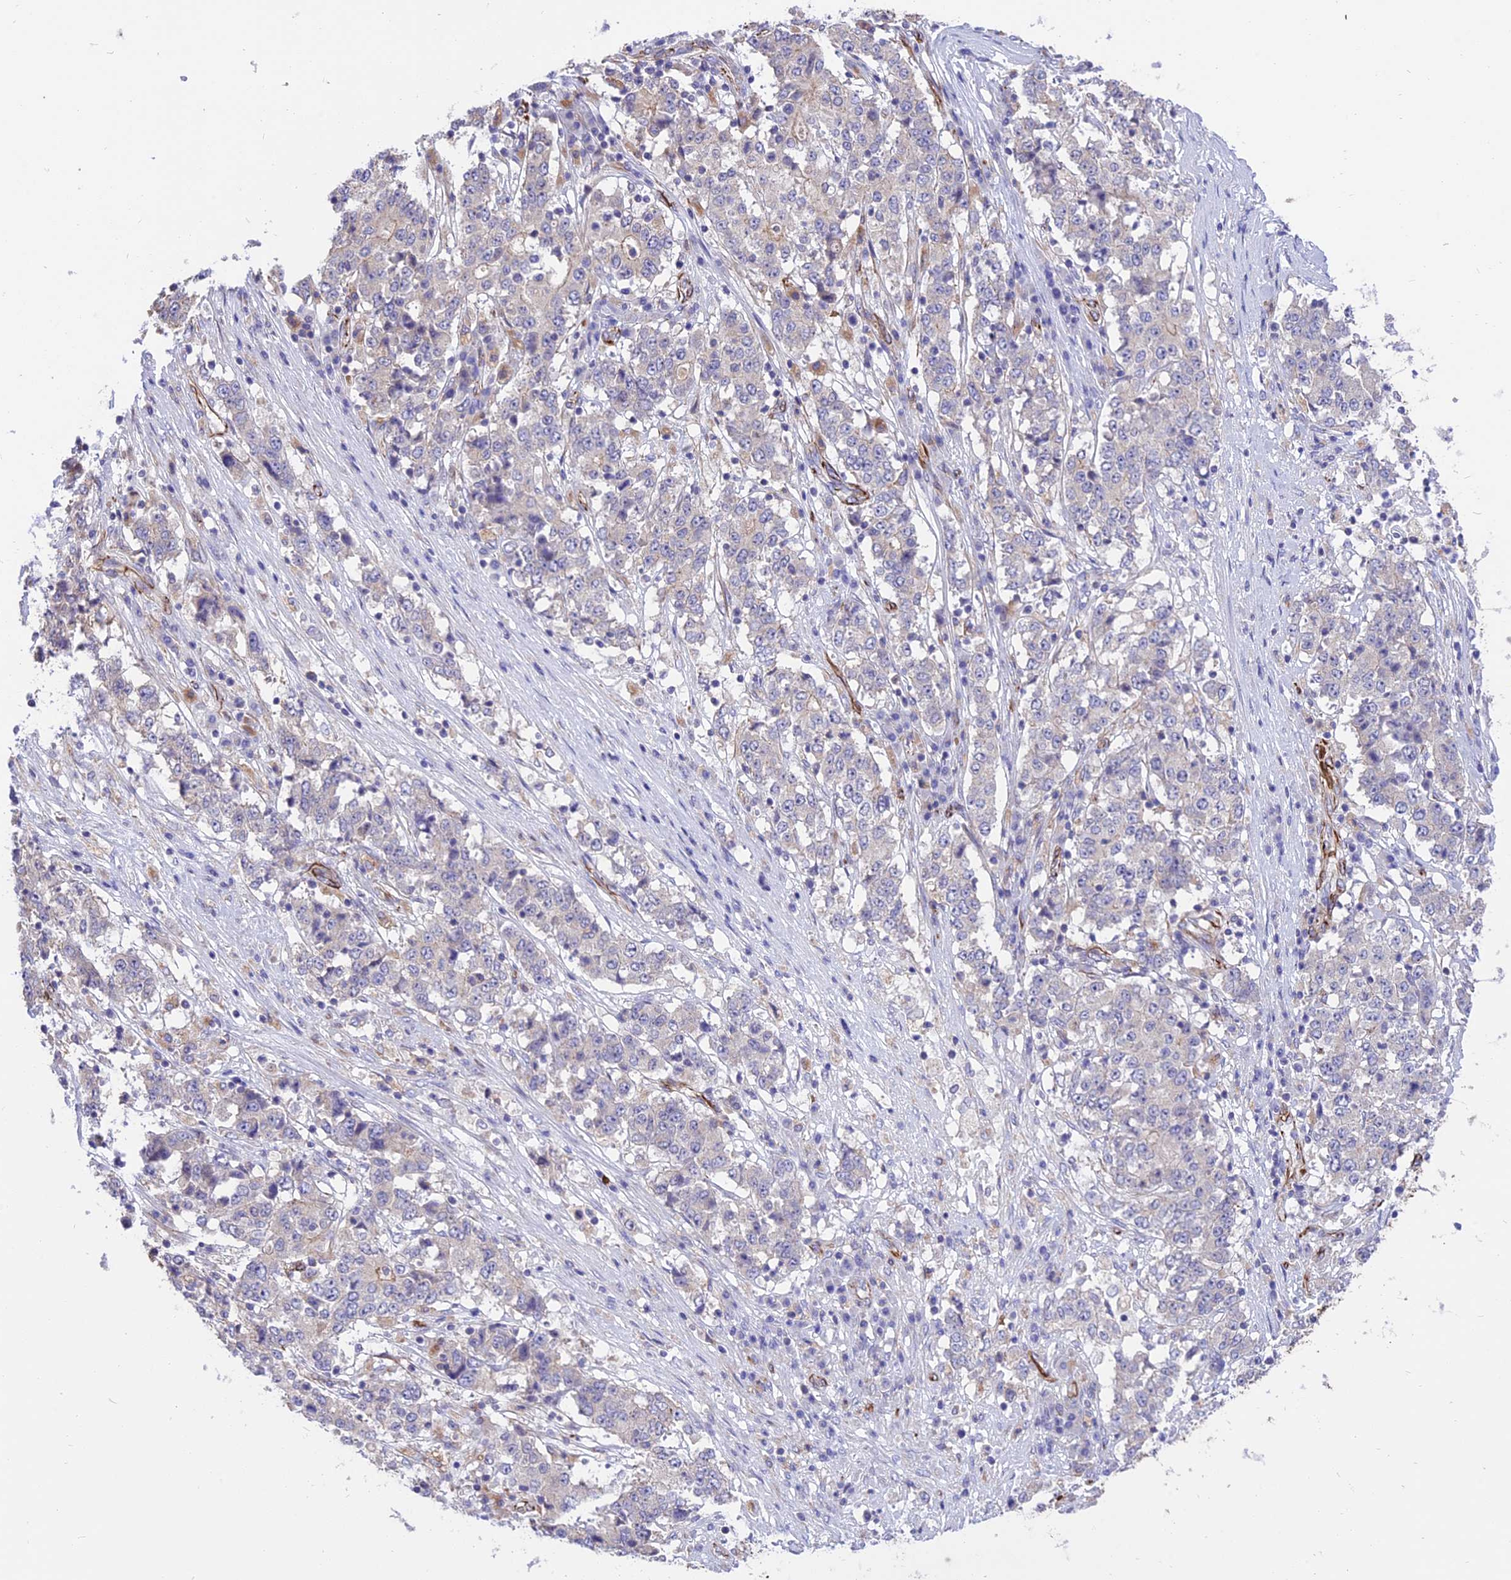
{"staining": {"intensity": "negative", "quantity": "none", "location": "none"}, "tissue": "stomach cancer", "cell_type": "Tumor cells", "image_type": "cancer", "snomed": [{"axis": "morphology", "description": "Adenocarcinoma, NOS"}, {"axis": "topography", "description": "Stomach"}], "caption": "Immunohistochemistry image of neoplastic tissue: human stomach adenocarcinoma stained with DAB (3,3'-diaminobenzidine) displays no significant protein expression in tumor cells.", "gene": "TTC4", "patient": {"sex": "male", "age": 59}}